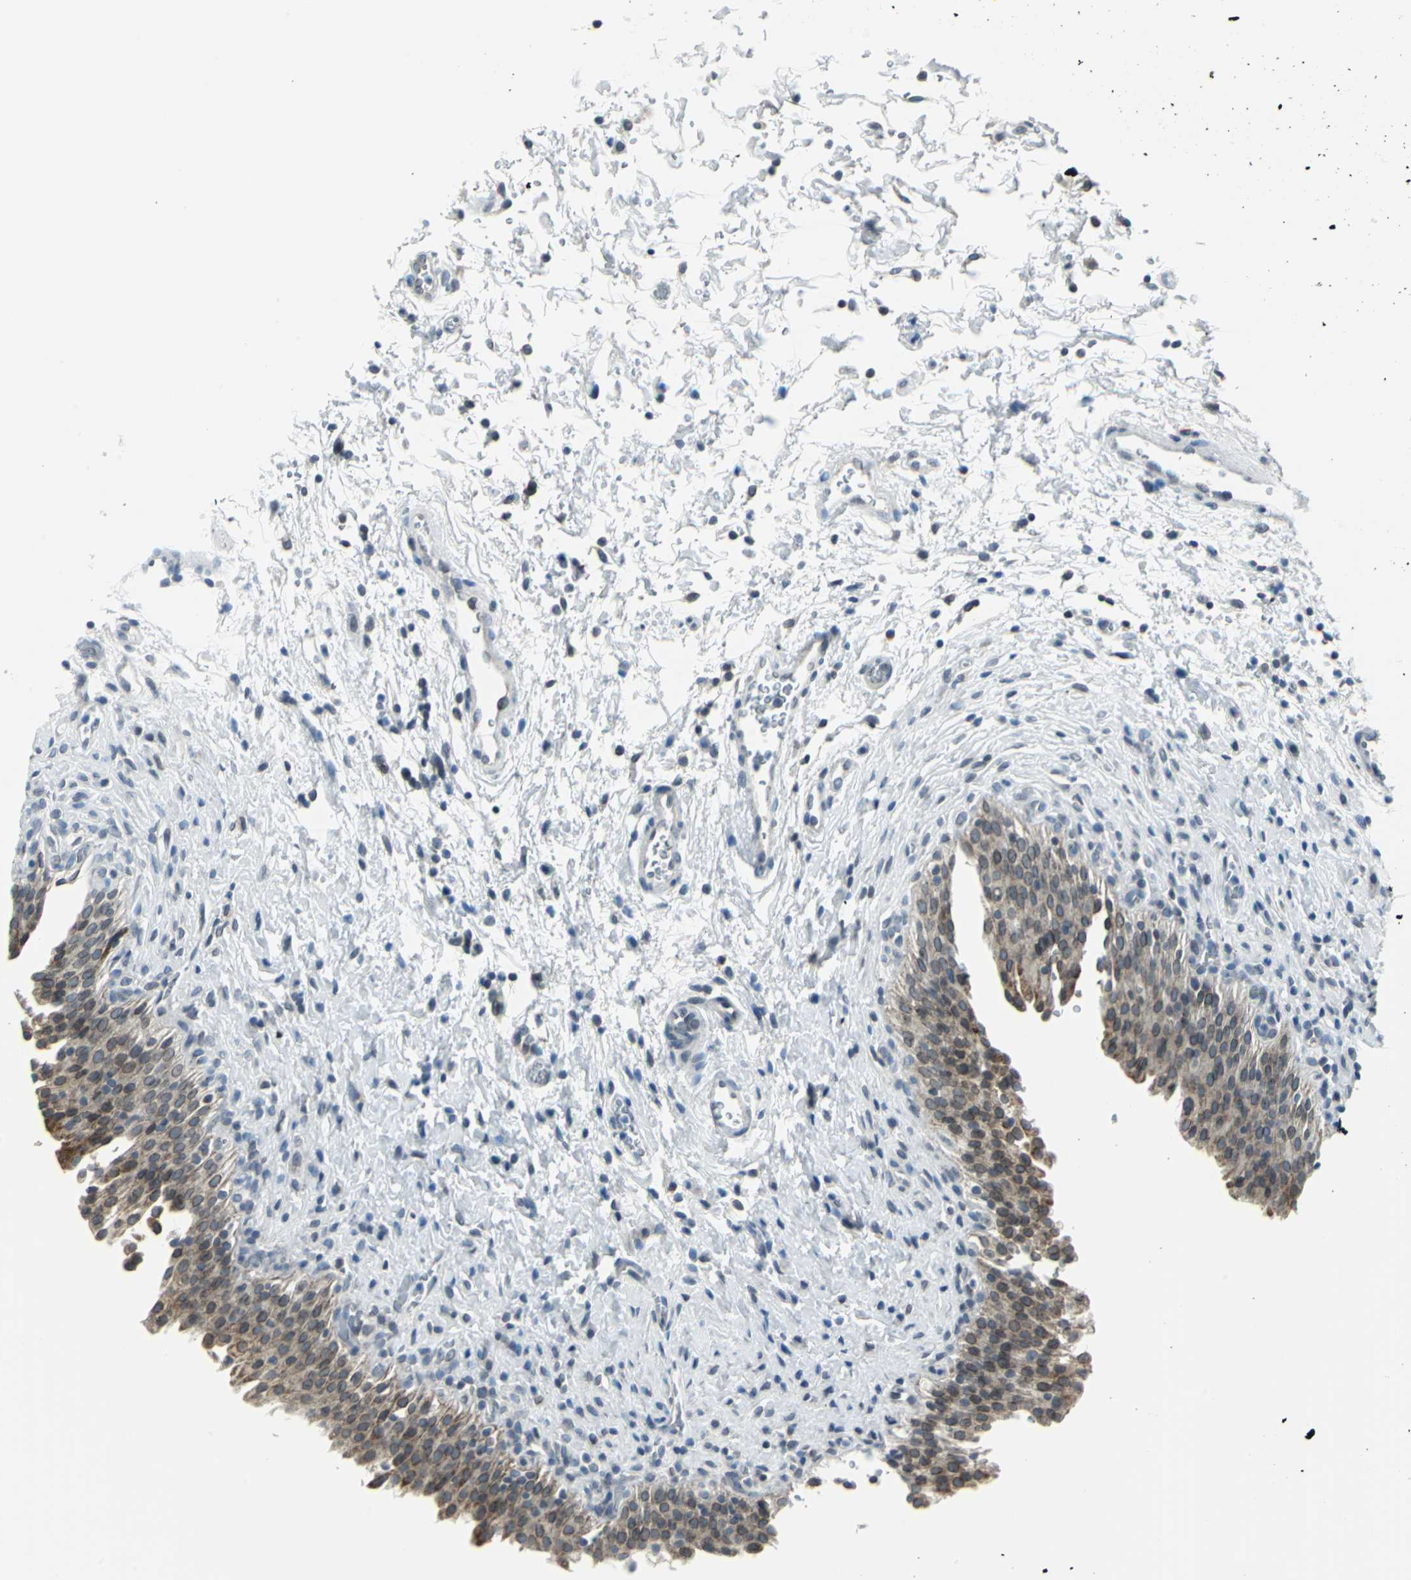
{"staining": {"intensity": "moderate", "quantity": ">75%", "location": "cytoplasmic/membranous,nuclear"}, "tissue": "urinary bladder", "cell_type": "Urothelial cells", "image_type": "normal", "snomed": [{"axis": "morphology", "description": "Normal tissue, NOS"}, {"axis": "topography", "description": "Urinary bladder"}], "caption": "Protein staining of unremarkable urinary bladder exhibits moderate cytoplasmic/membranous,nuclear expression in about >75% of urothelial cells.", "gene": "SNUPN", "patient": {"sex": "male", "age": 51}}